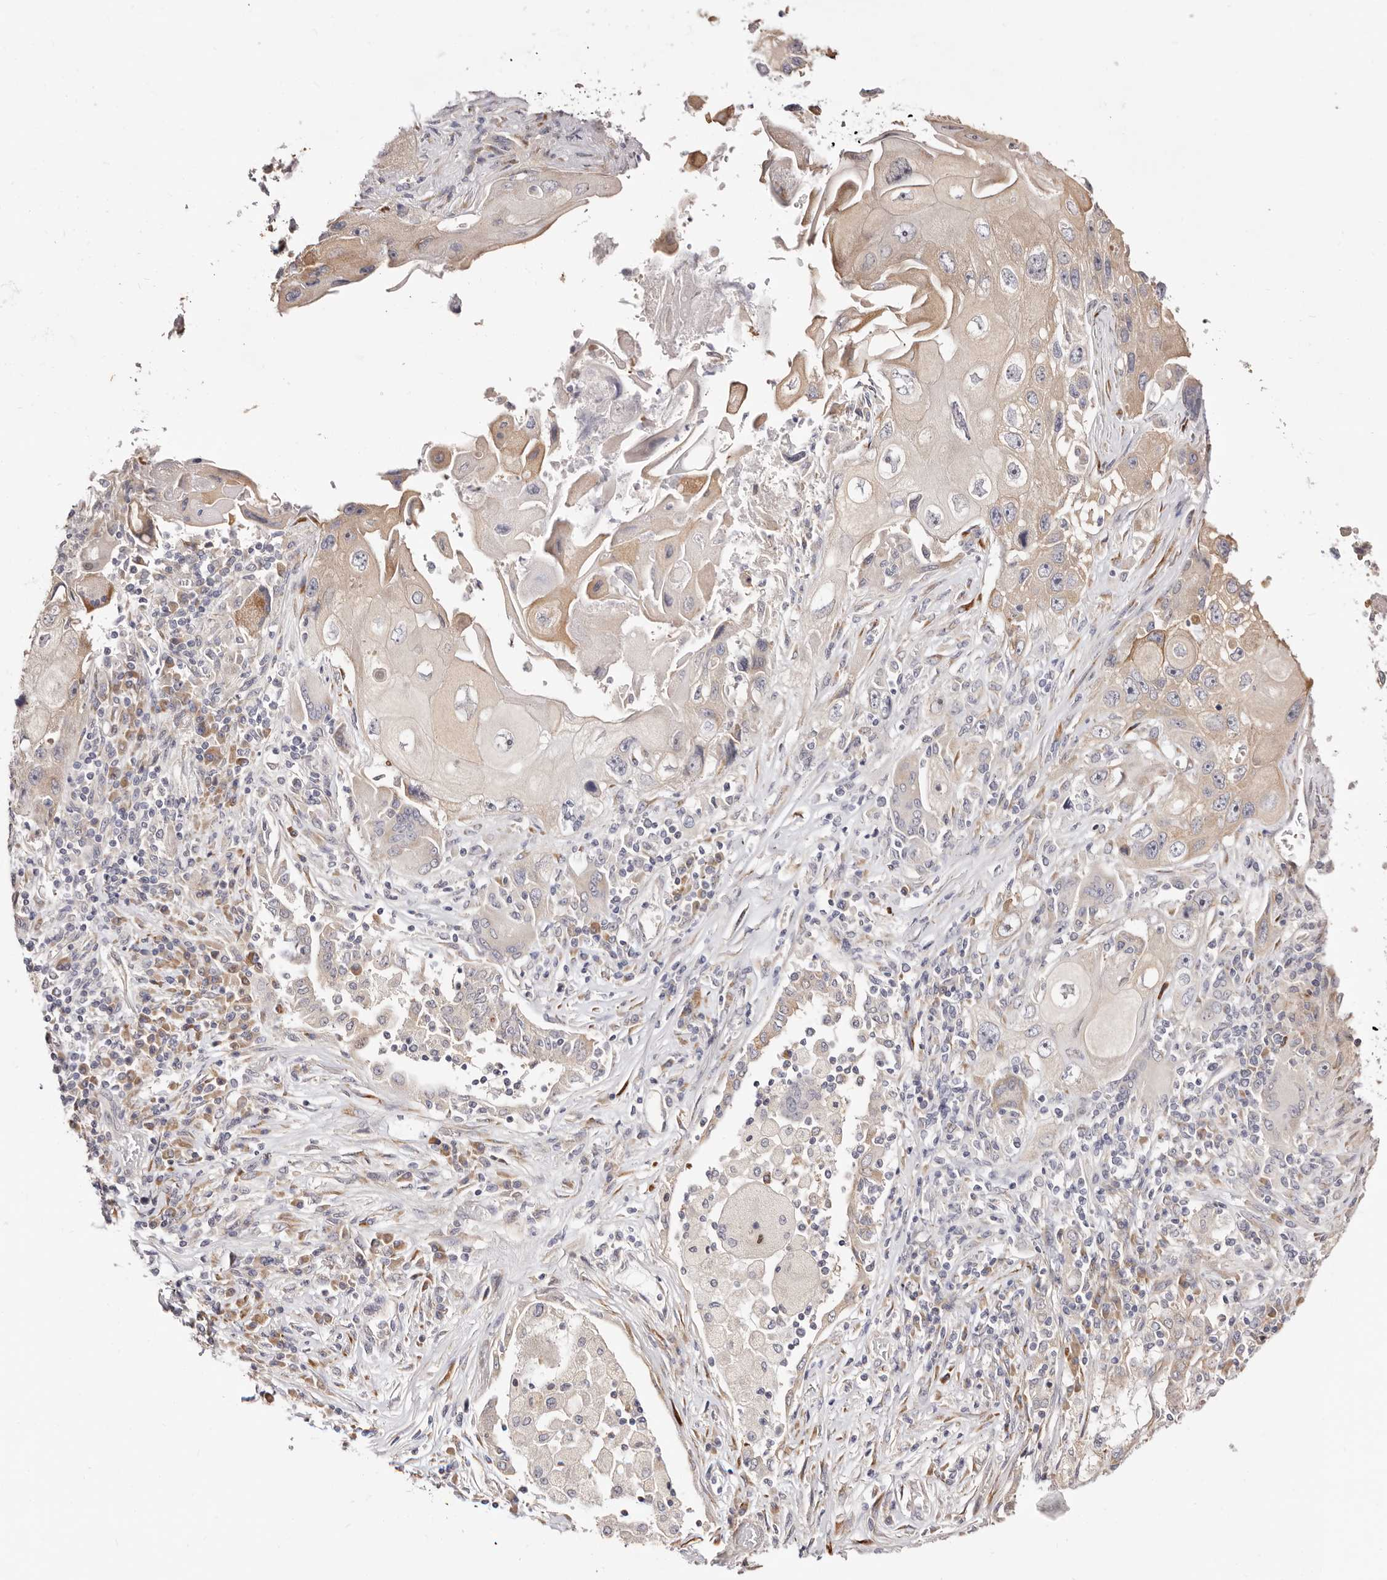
{"staining": {"intensity": "weak", "quantity": "25%-75%", "location": "cytoplasmic/membranous"}, "tissue": "lung cancer", "cell_type": "Tumor cells", "image_type": "cancer", "snomed": [{"axis": "morphology", "description": "Squamous cell carcinoma, NOS"}, {"axis": "topography", "description": "Lung"}], "caption": "Squamous cell carcinoma (lung) was stained to show a protein in brown. There is low levels of weak cytoplasmic/membranous positivity in approximately 25%-75% of tumor cells.", "gene": "BCL2L15", "patient": {"sex": "male", "age": 61}}